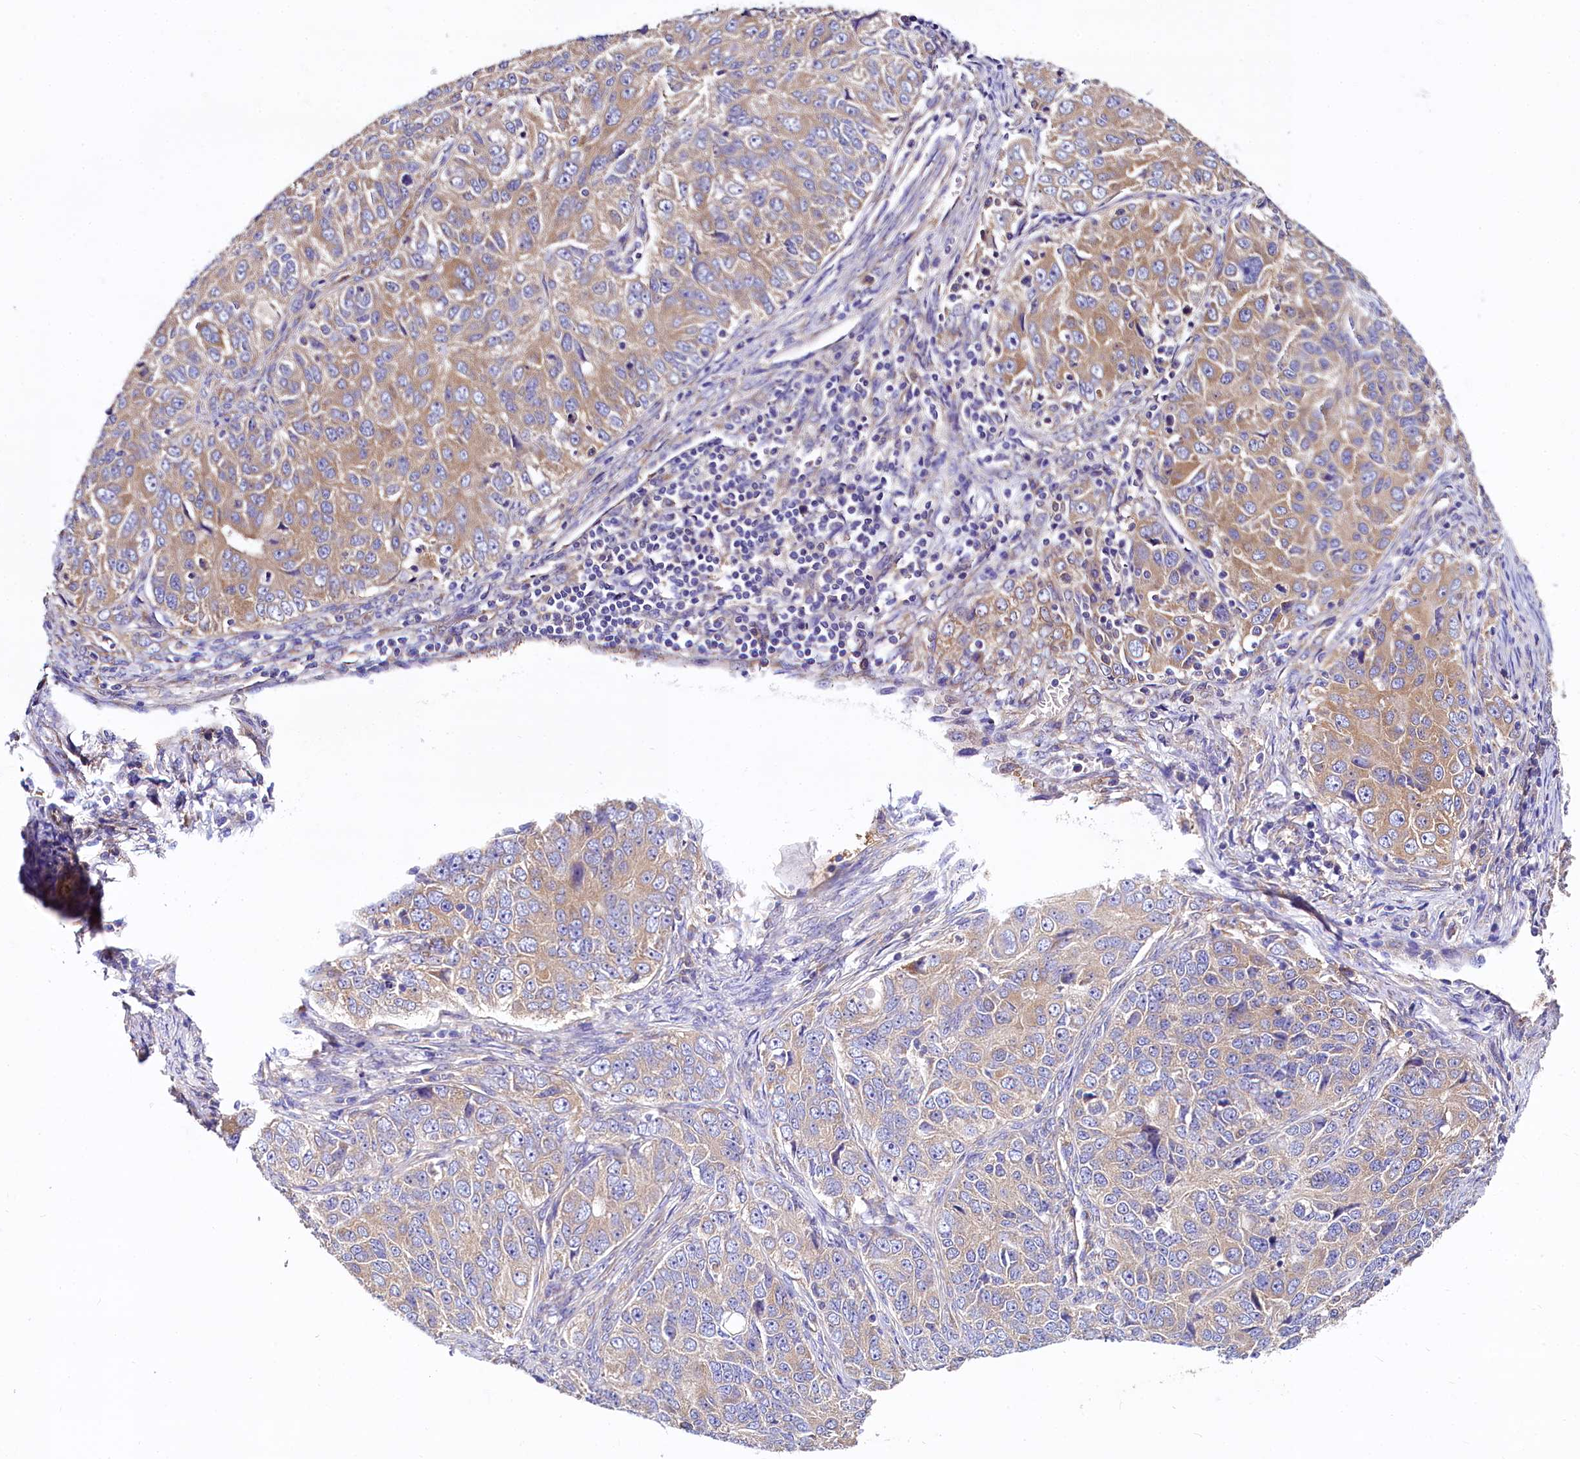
{"staining": {"intensity": "moderate", "quantity": "25%-75%", "location": "cytoplasmic/membranous"}, "tissue": "ovarian cancer", "cell_type": "Tumor cells", "image_type": "cancer", "snomed": [{"axis": "morphology", "description": "Carcinoma, endometroid"}, {"axis": "topography", "description": "Ovary"}], "caption": "The histopathology image shows staining of ovarian endometroid carcinoma, revealing moderate cytoplasmic/membranous protein positivity (brown color) within tumor cells.", "gene": "QARS1", "patient": {"sex": "female", "age": 51}}